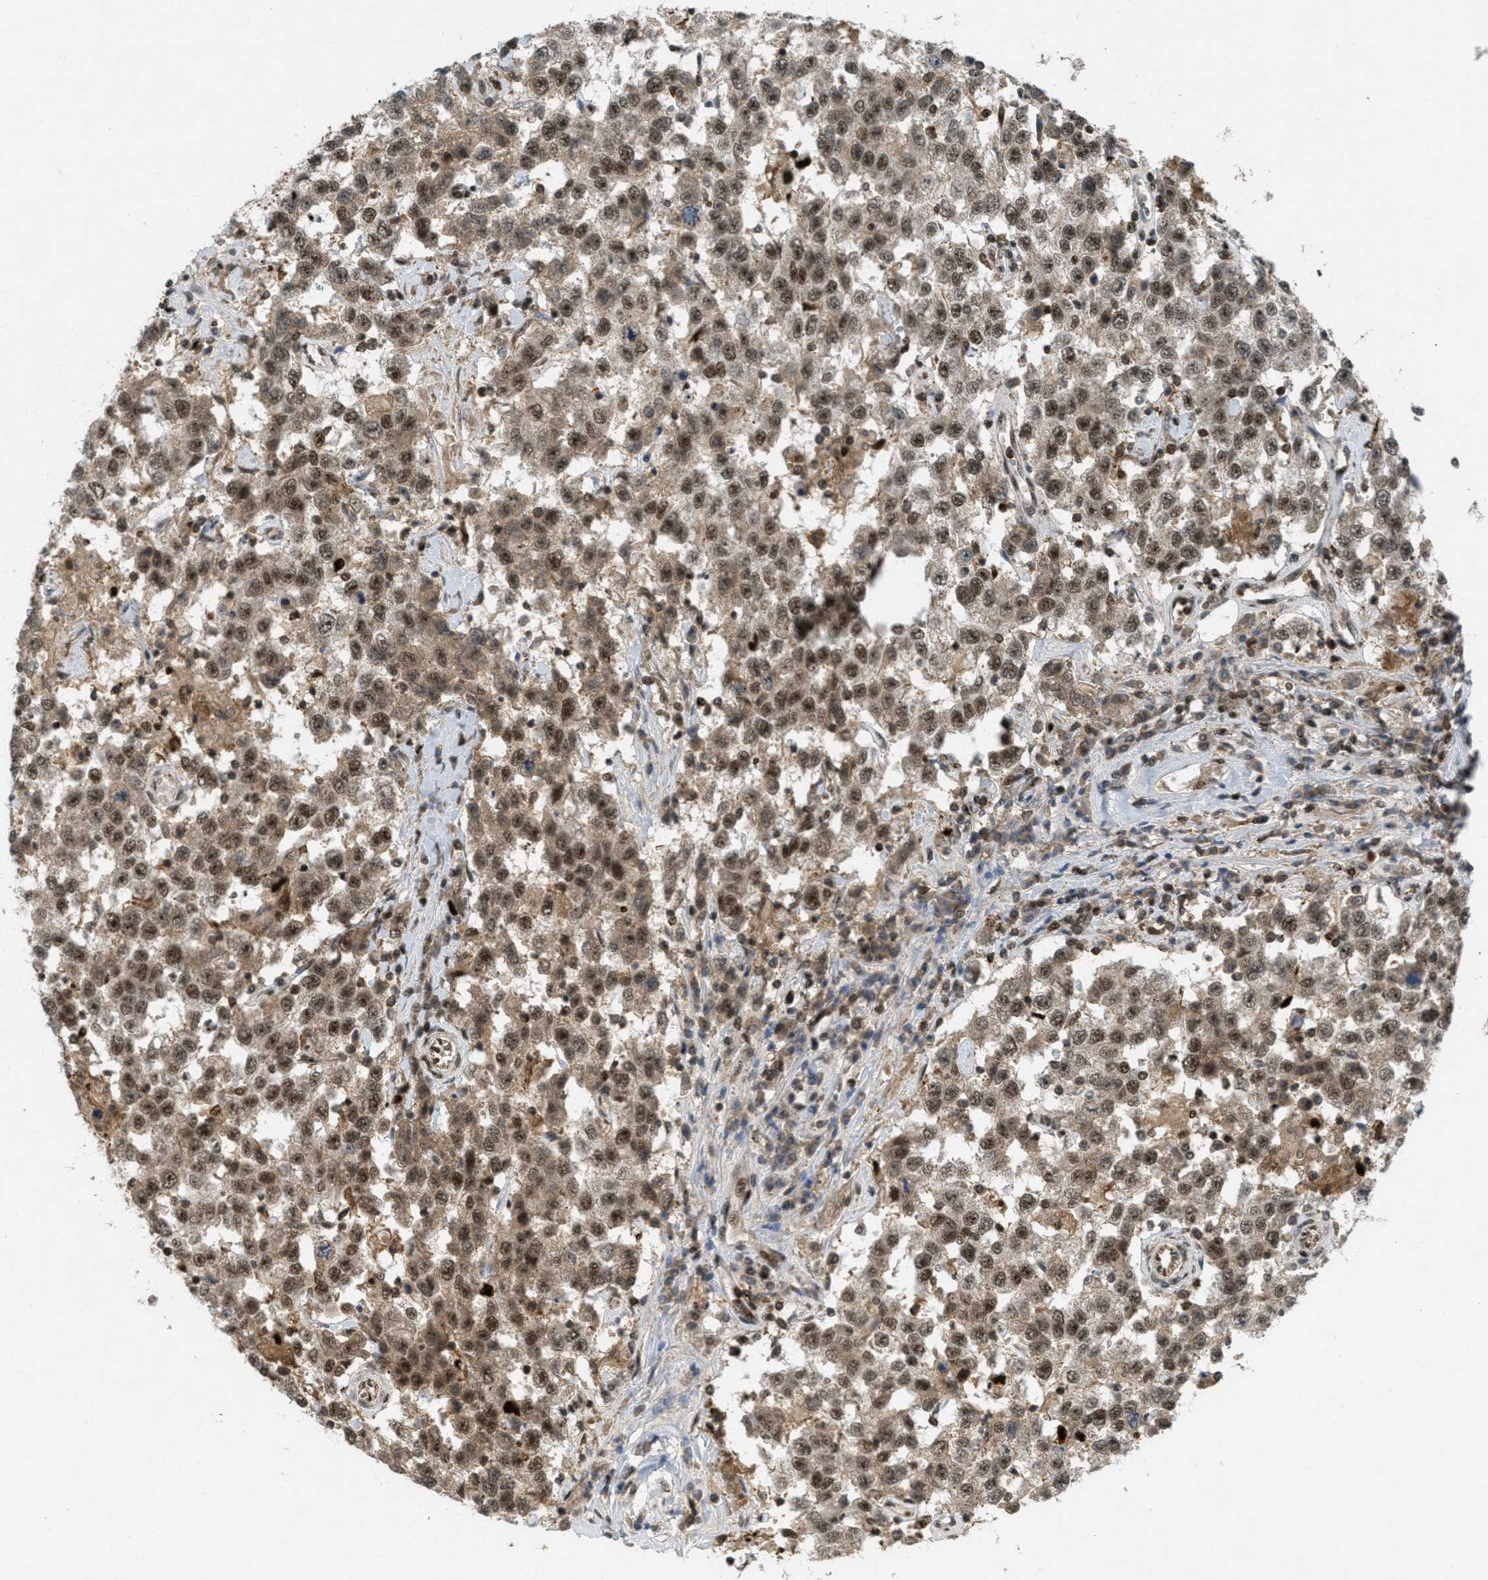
{"staining": {"intensity": "moderate", "quantity": ">75%", "location": "cytoplasmic/membranous,nuclear"}, "tissue": "testis cancer", "cell_type": "Tumor cells", "image_type": "cancer", "snomed": [{"axis": "morphology", "description": "Seminoma, NOS"}, {"axis": "topography", "description": "Testis"}], "caption": "Seminoma (testis) was stained to show a protein in brown. There is medium levels of moderate cytoplasmic/membranous and nuclear positivity in about >75% of tumor cells. (Brightfield microscopy of DAB IHC at high magnification).", "gene": "TLK1", "patient": {"sex": "male", "age": 41}}